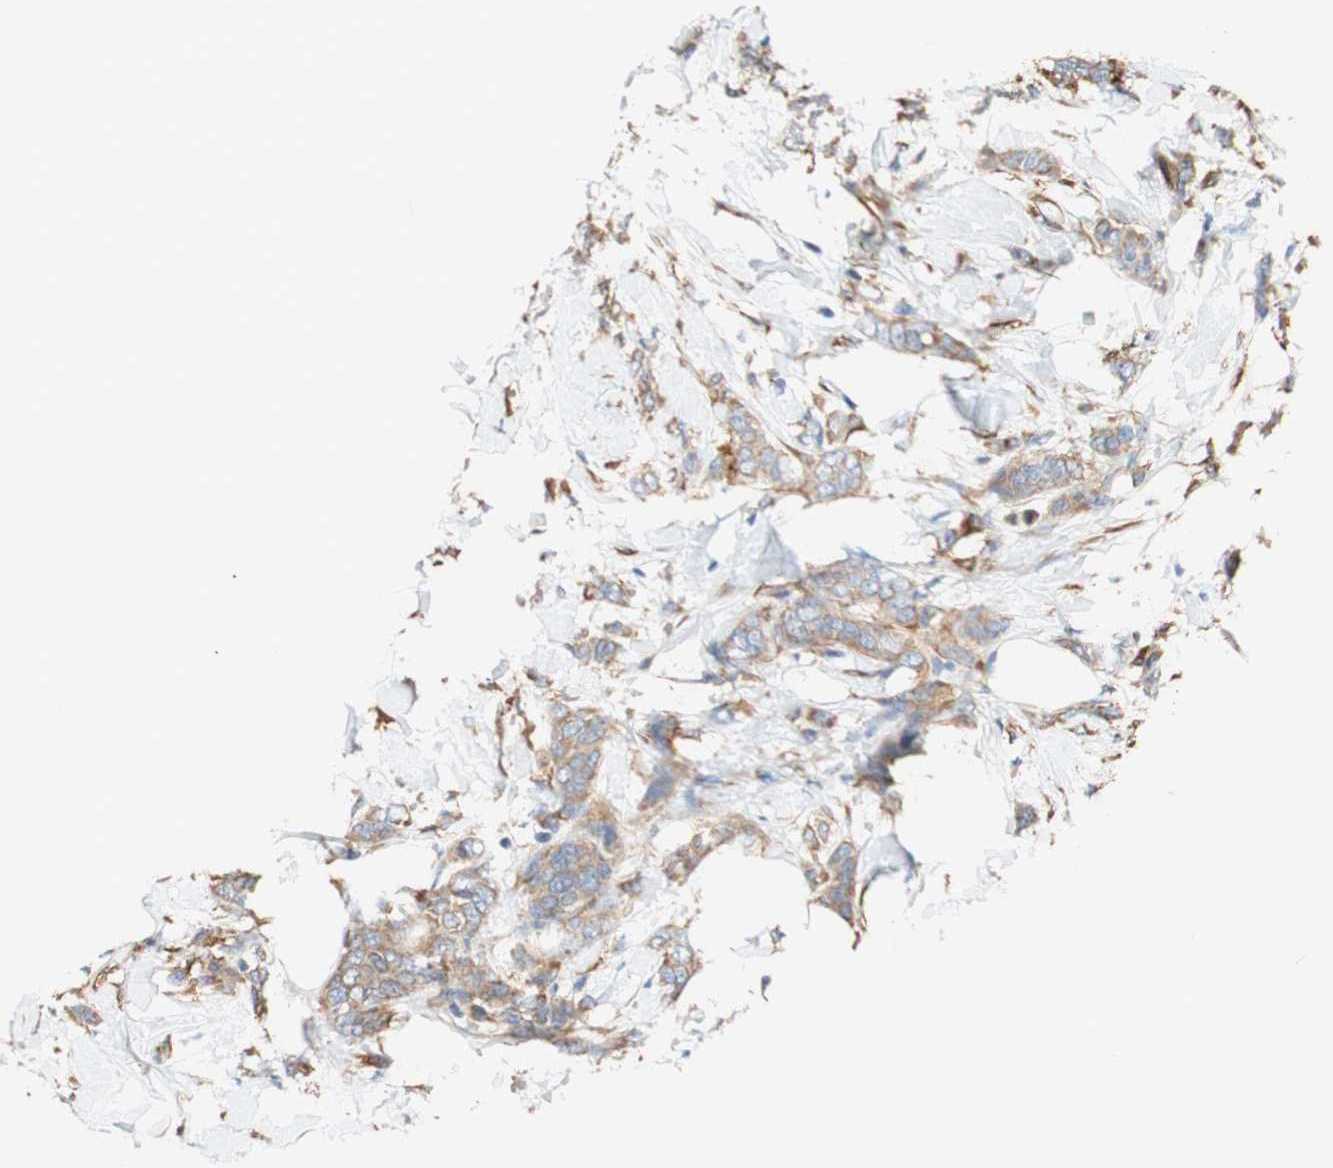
{"staining": {"intensity": "moderate", "quantity": ">75%", "location": "cytoplasmic/membranous"}, "tissue": "breast cancer", "cell_type": "Tumor cells", "image_type": "cancer", "snomed": [{"axis": "morphology", "description": "Lobular carcinoma, in situ"}, {"axis": "morphology", "description": "Lobular carcinoma"}, {"axis": "topography", "description": "Breast"}], "caption": "The histopathology image shows a brown stain indicating the presence of a protein in the cytoplasmic/membranous of tumor cells in breast cancer. (DAB (3,3'-diaminobenzidine) = brown stain, brightfield microscopy at high magnification).", "gene": "EIF2AK4", "patient": {"sex": "female", "age": 41}}